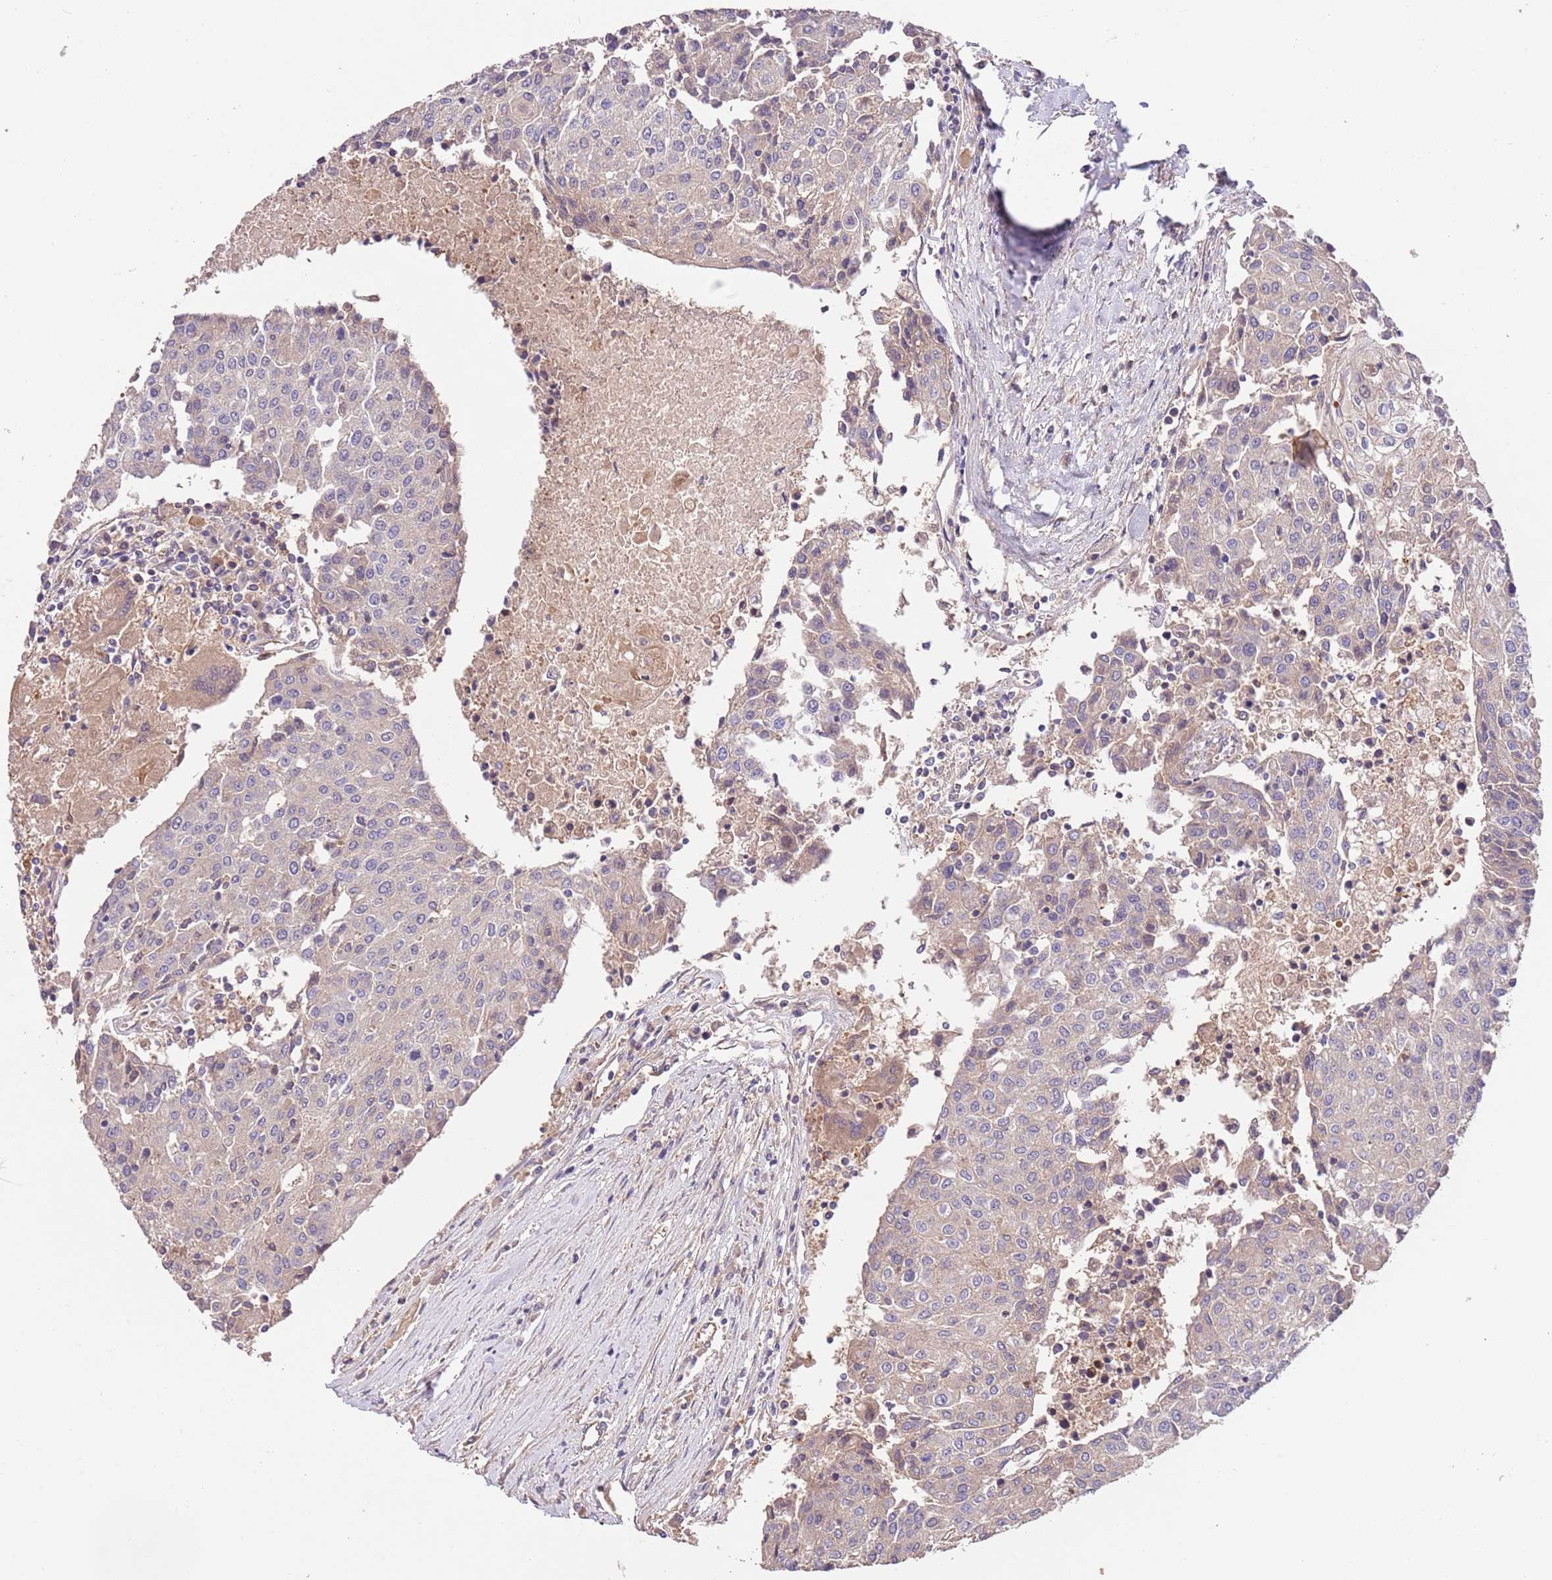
{"staining": {"intensity": "weak", "quantity": "<25%", "location": "cytoplasmic/membranous"}, "tissue": "urothelial cancer", "cell_type": "Tumor cells", "image_type": "cancer", "snomed": [{"axis": "morphology", "description": "Urothelial carcinoma, High grade"}, {"axis": "topography", "description": "Urinary bladder"}], "caption": "An IHC micrograph of urothelial cancer is shown. There is no staining in tumor cells of urothelial cancer.", "gene": "FAM89B", "patient": {"sex": "female", "age": 85}}